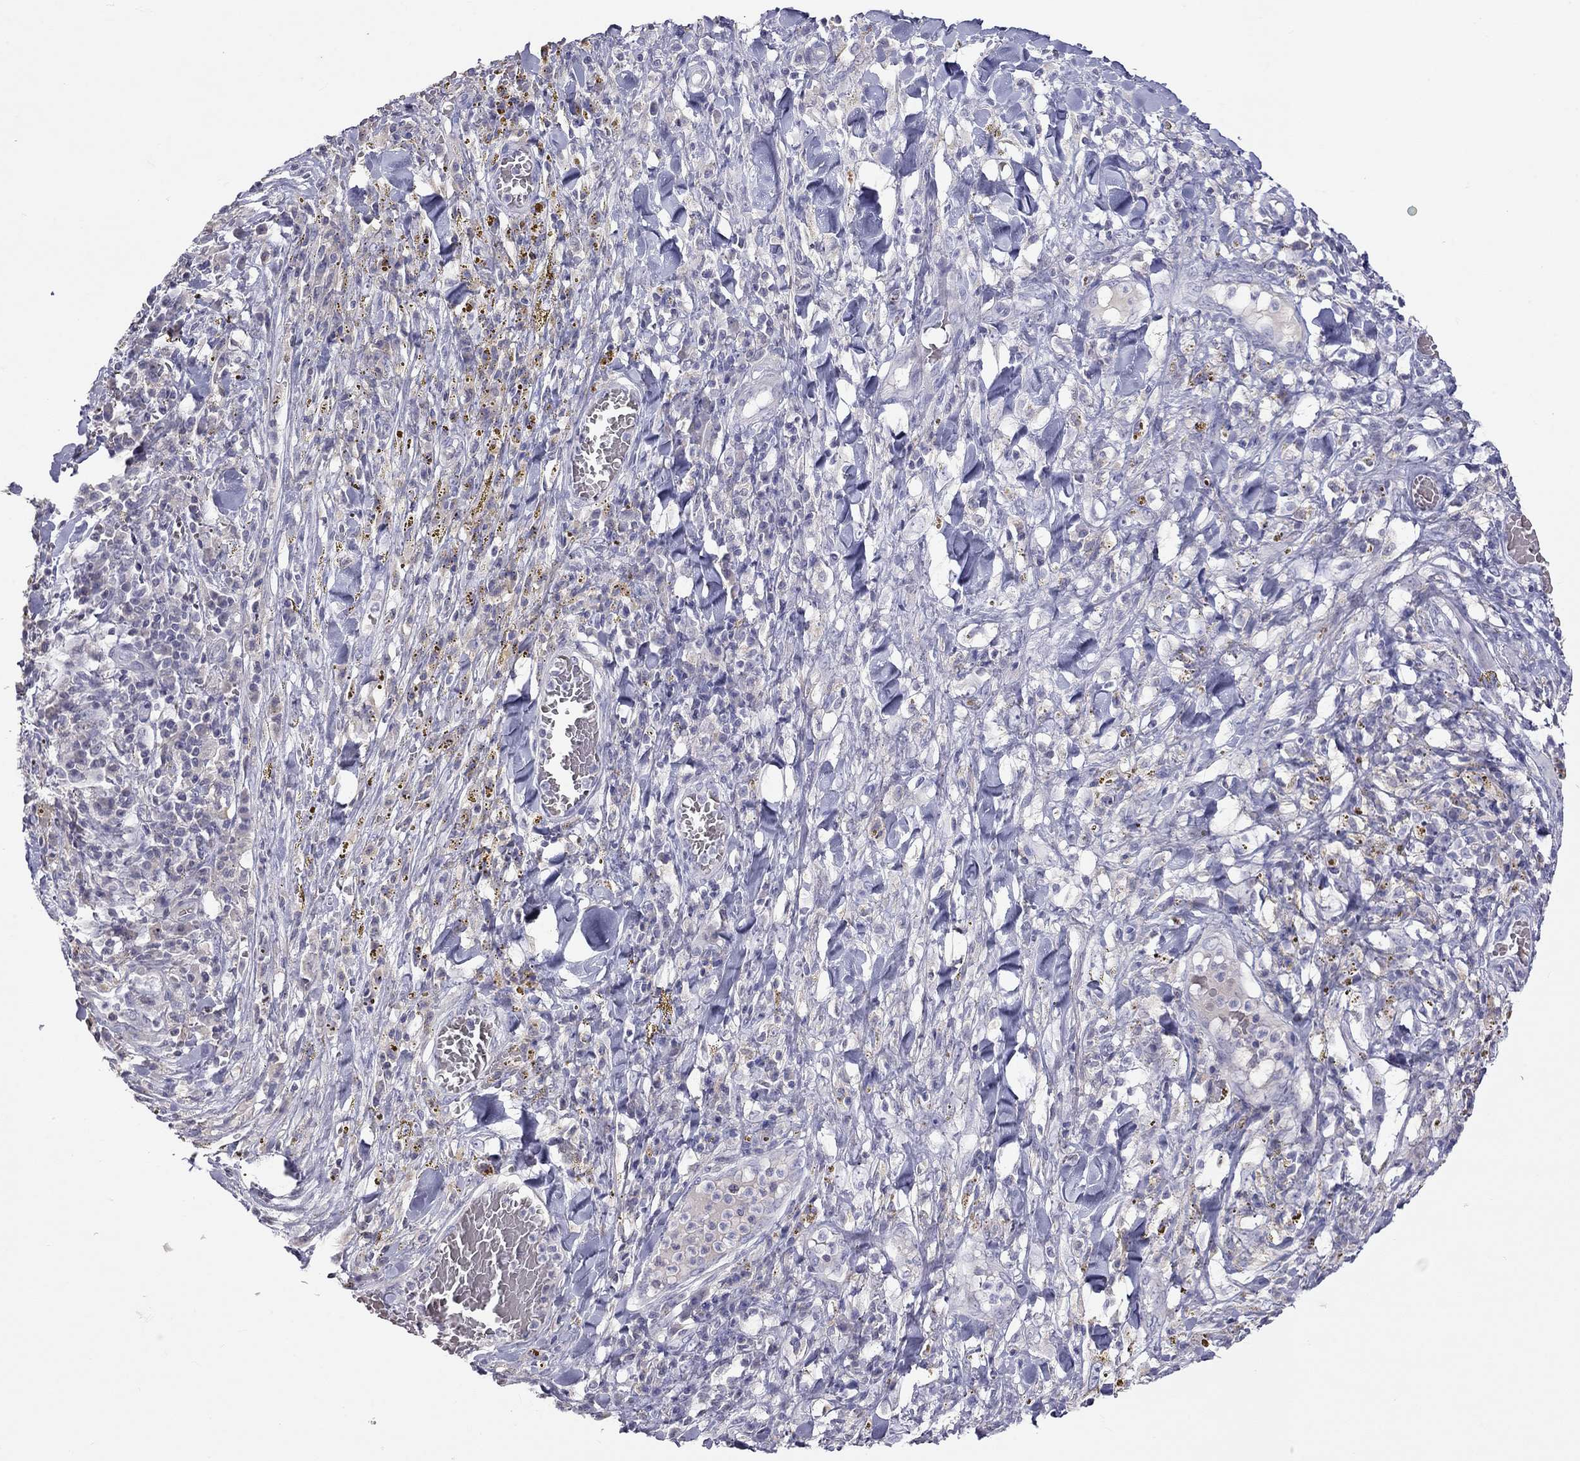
{"staining": {"intensity": "negative", "quantity": "none", "location": "none"}, "tissue": "melanoma", "cell_type": "Tumor cells", "image_type": "cancer", "snomed": [{"axis": "morphology", "description": "Malignant melanoma, NOS"}, {"axis": "topography", "description": "Skin"}], "caption": "Protein analysis of melanoma exhibits no significant expression in tumor cells.", "gene": "MUC16", "patient": {"sex": "female", "age": 91}}